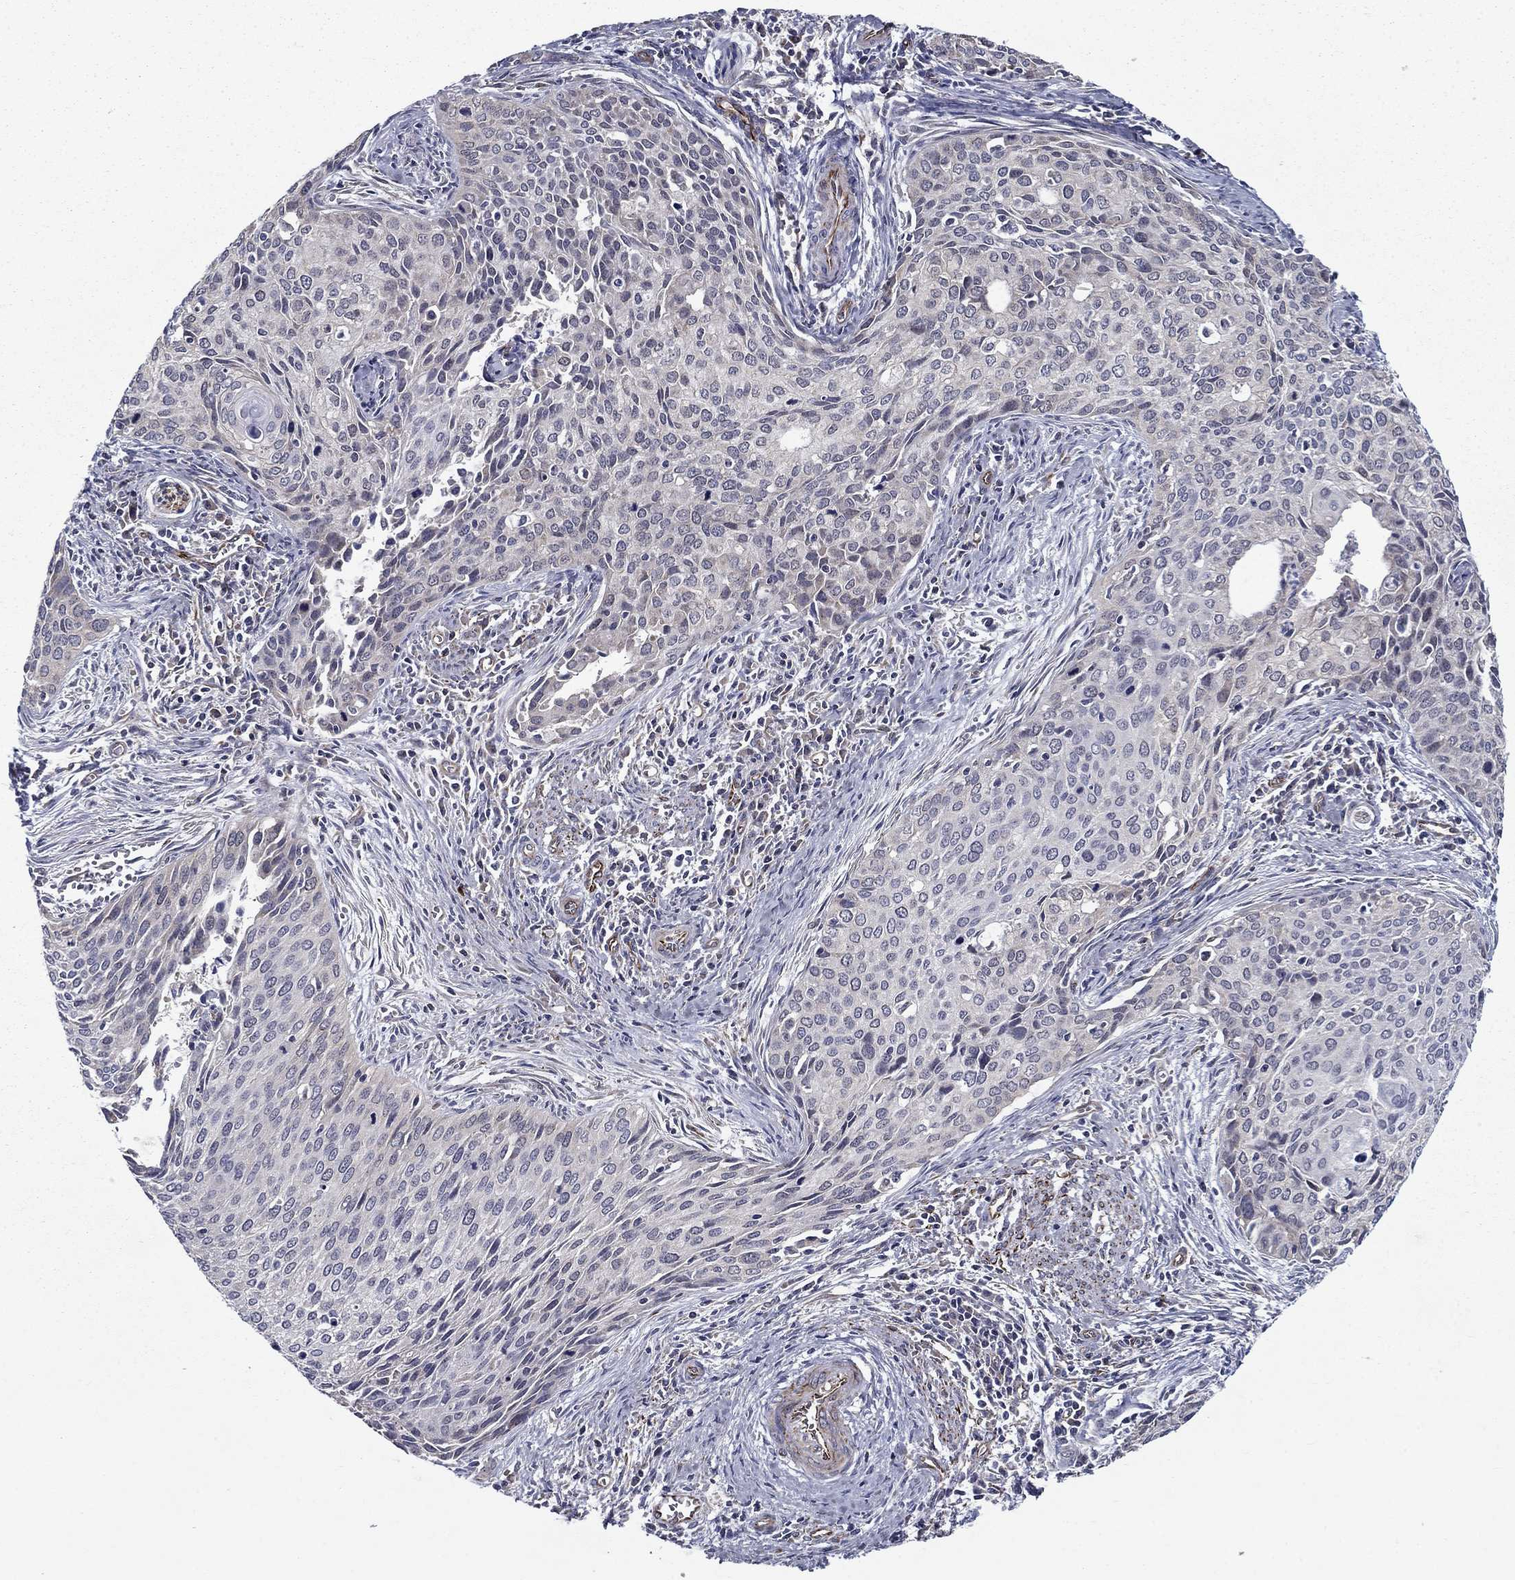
{"staining": {"intensity": "negative", "quantity": "none", "location": "none"}, "tissue": "cervical cancer", "cell_type": "Tumor cells", "image_type": "cancer", "snomed": [{"axis": "morphology", "description": "Squamous cell carcinoma, NOS"}, {"axis": "topography", "description": "Cervix"}], "caption": "Immunohistochemistry histopathology image of neoplastic tissue: cervical cancer stained with DAB (3,3'-diaminobenzidine) shows no significant protein positivity in tumor cells.", "gene": "LACTB2", "patient": {"sex": "female", "age": 29}}